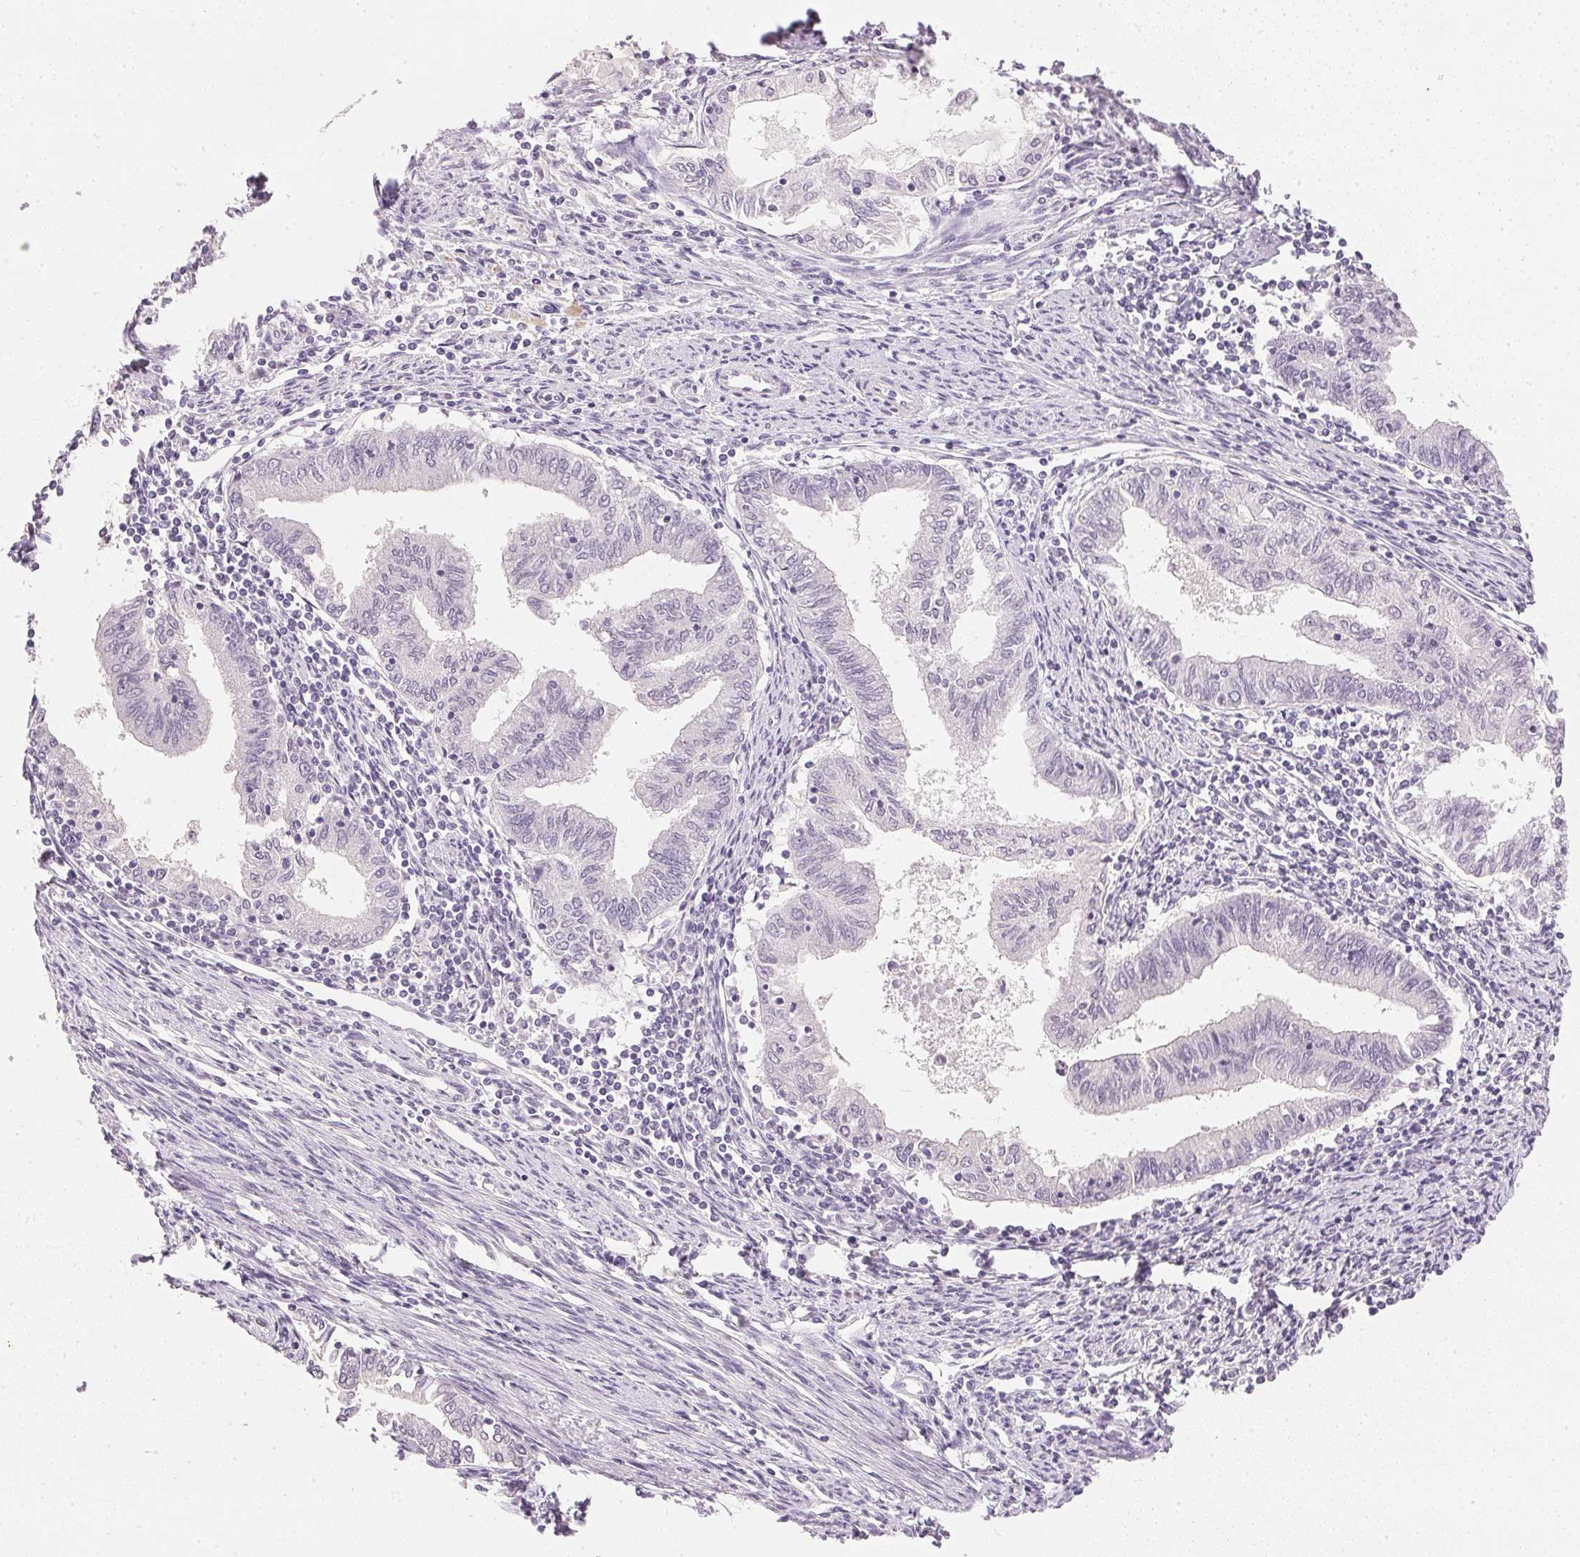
{"staining": {"intensity": "negative", "quantity": "none", "location": "none"}, "tissue": "endometrial cancer", "cell_type": "Tumor cells", "image_type": "cancer", "snomed": [{"axis": "morphology", "description": "Adenocarcinoma, NOS"}, {"axis": "topography", "description": "Endometrium"}], "caption": "DAB (3,3'-diaminobenzidine) immunohistochemical staining of human adenocarcinoma (endometrial) reveals no significant staining in tumor cells.", "gene": "IGFBP1", "patient": {"sex": "female", "age": 79}}